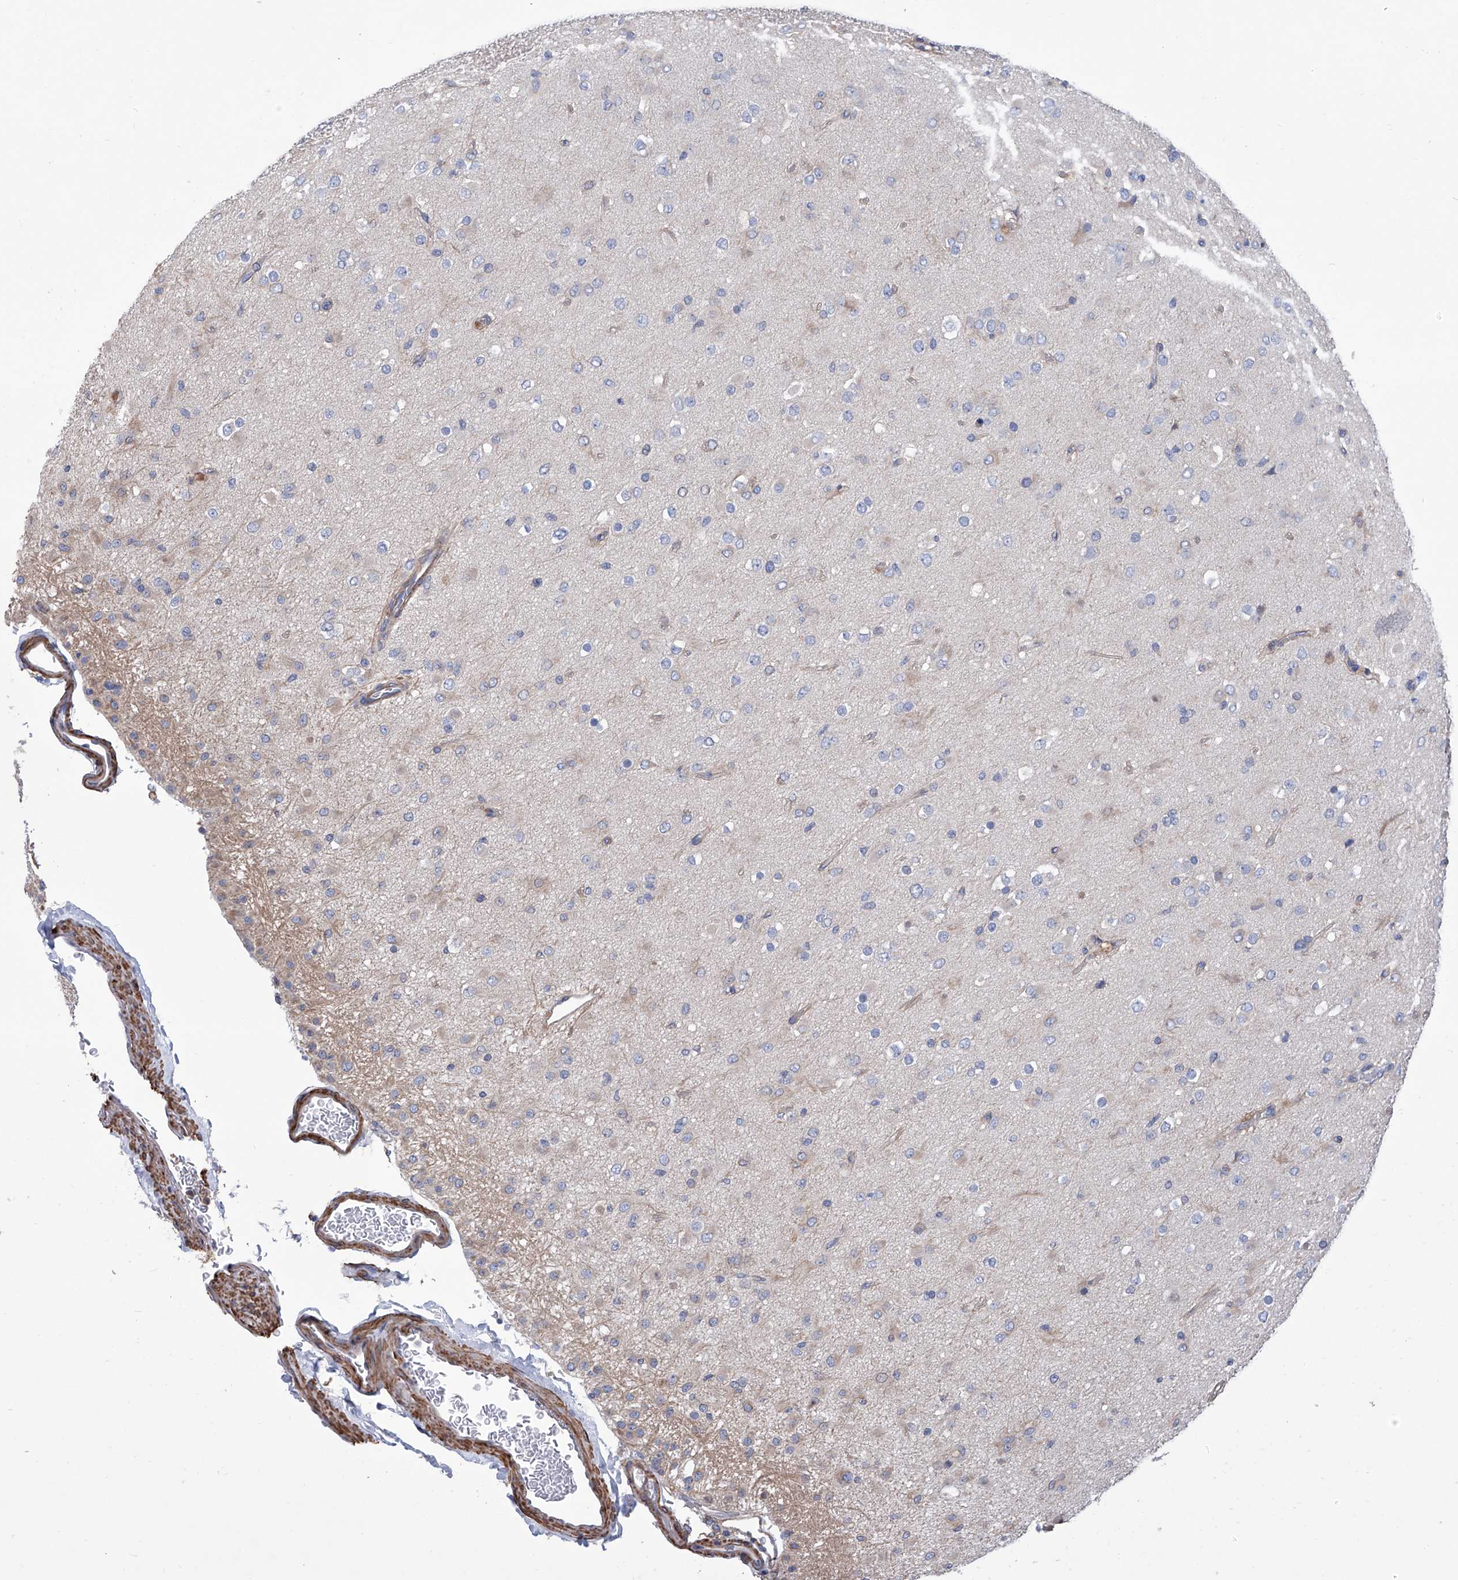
{"staining": {"intensity": "negative", "quantity": "none", "location": "none"}, "tissue": "glioma", "cell_type": "Tumor cells", "image_type": "cancer", "snomed": [{"axis": "morphology", "description": "Glioma, malignant, Low grade"}, {"axis": "topography", "description": "Brain"}], "caption": "The immunohistochemistry micrograph has no significant positivity in tumor cells of malignant glioma (low-grade) tissue.", "gene": "SMS", "patient": {"sex": "male", "age": 65}}